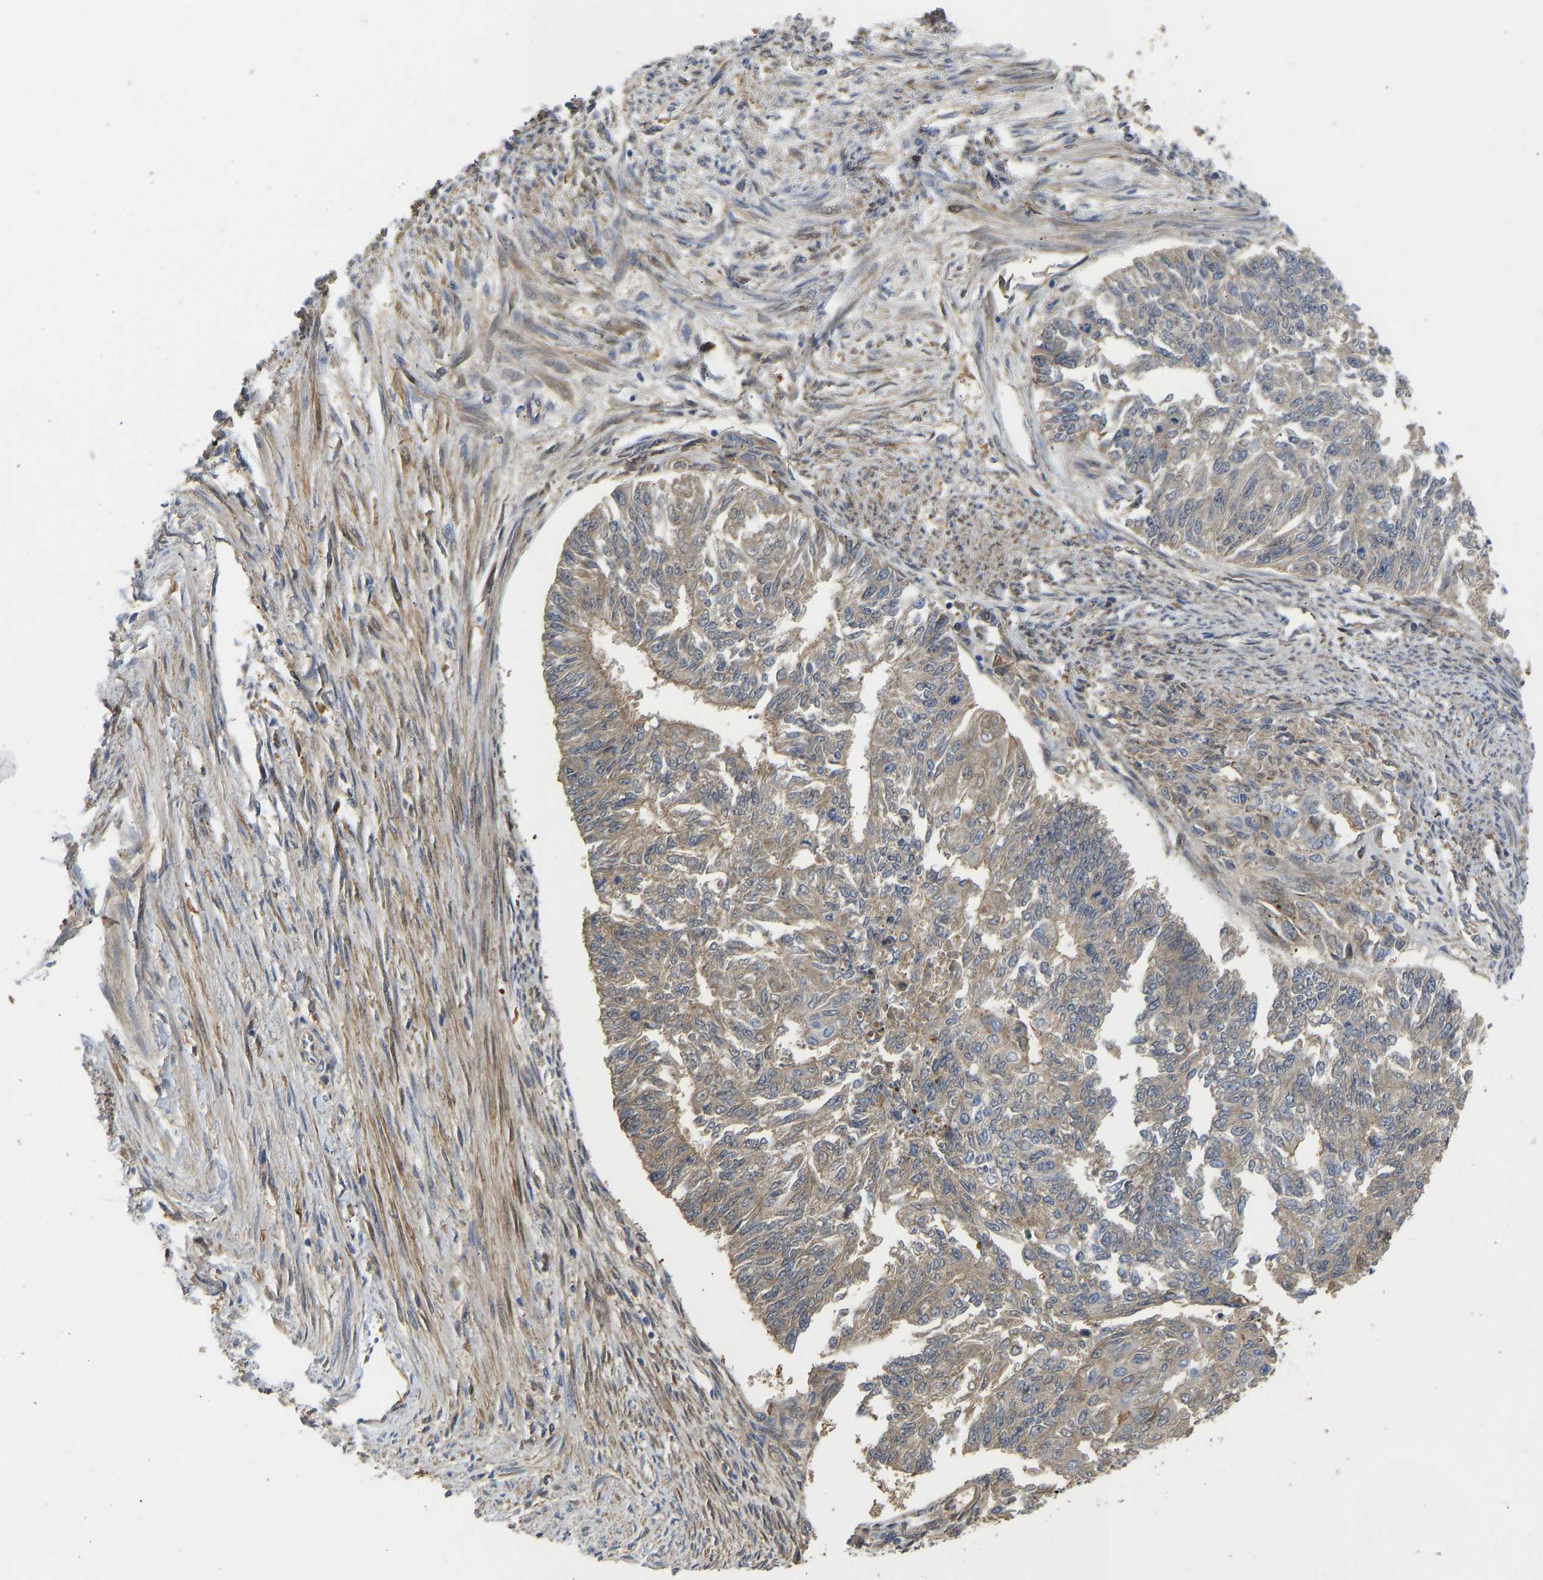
{"staining": {"intensity": "weak", "quantity": ">75%", "location": "cytoplasmic/membranous"}, "tissue": "endometrial cancer", "cell_type": "Tumor cells", "image_type": "cancer", "snomed": [{"axis": "morphology", "description": "Adenocarcinoma, NOS"}, {"axis": "topography", "description": "Endometrium"}], "caption": "Tumor cells reveal low levels of weak cytoplasmic/membranous expression in approximately >75% of cells in endometrial cancer (adenocarcinoma).", "gene": "VCPKMT", "patient": {"sex": "female", "age": 32}}